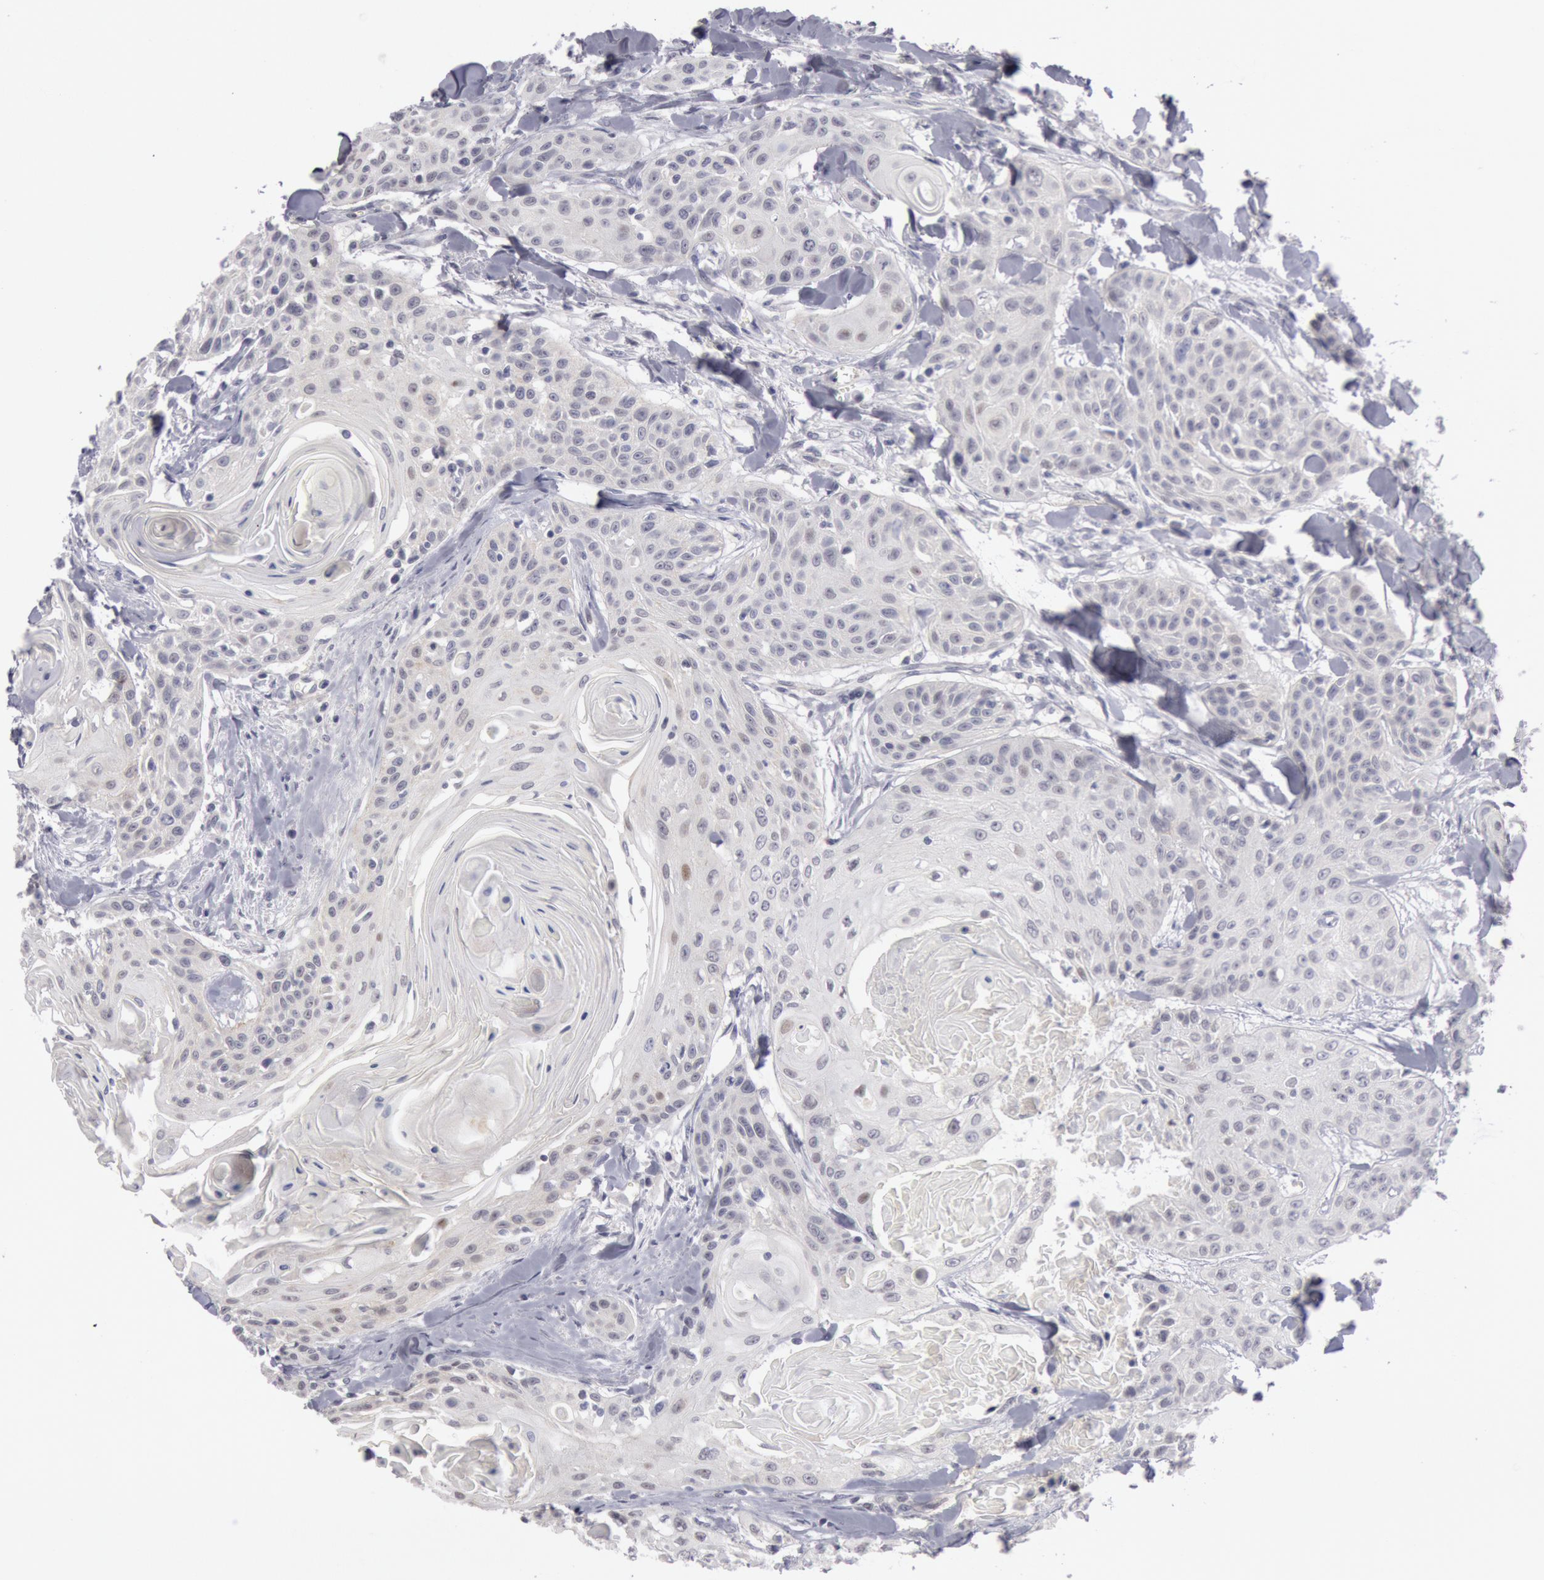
{"staining": {"intensity": "negative", "quantity": "none", "location": "none"}, "tissue": "head and neck cancer", "cell_type": "Tumor cells", "image_type": "cancer", "snomed": [{"axis": "morphology", "description": "Squamous cell carcinoma, NOS"}, {"axis": "morphology", "description": "Squamous cell carcinoma, metastatic, NOS"}, {"axis": "topography", "description": "Lymph node"}, {"axis": "topography", "description": "Salivary gland"}, {"axis": "topography", "description": "Head-Neck"}], "caption": "Squamous cell carcinoma (head and neck) stained for a protein using IHC reveals no staining tumor cells.", "gene": "JOSD1", "patient": {"sex": "female", "age": 74}}